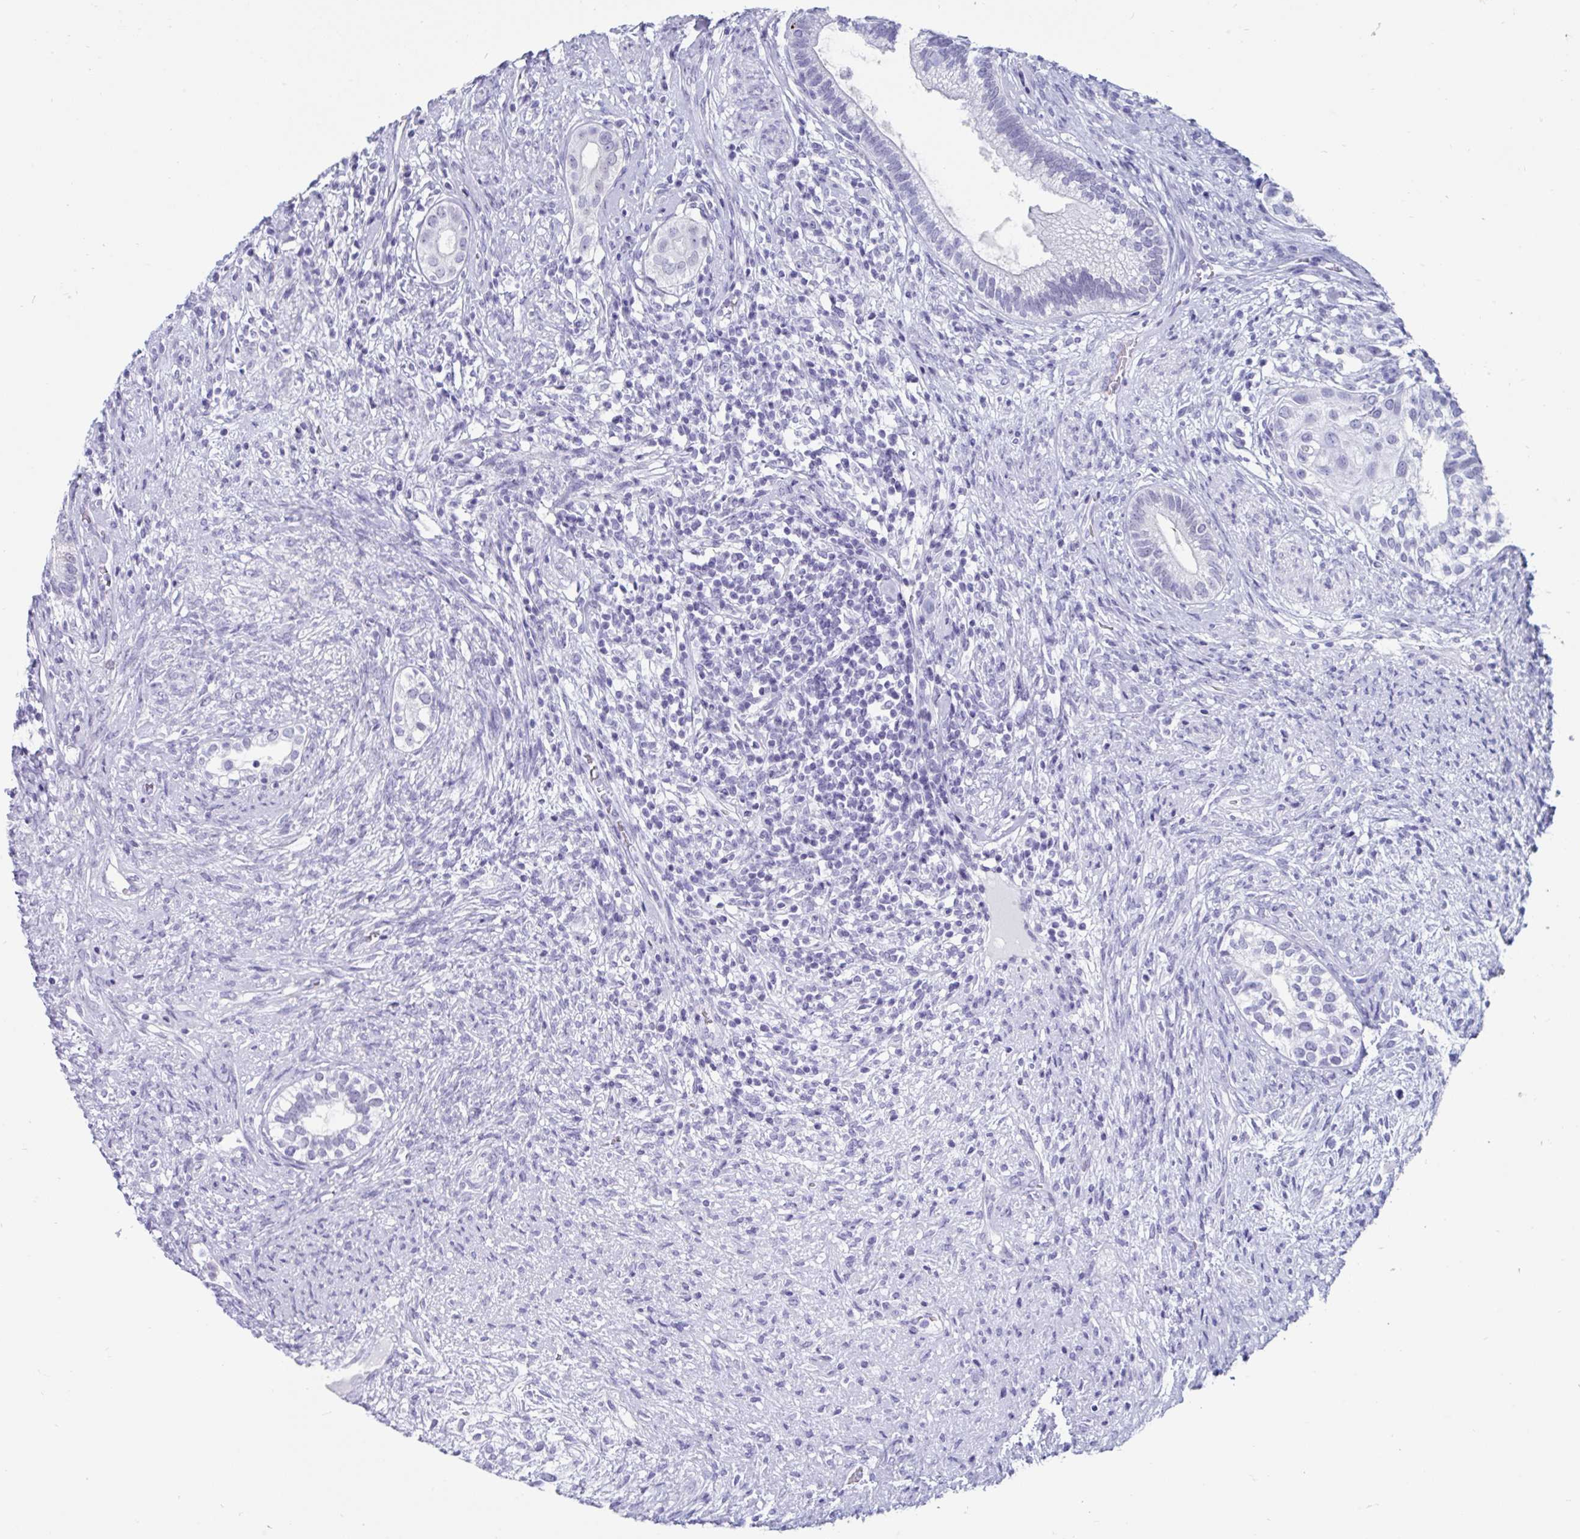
{"staining": {"intensity": "negative", "quantity": "none", "location": "none"}, "tissue": "testis cancer", "cell_type": "Tumor cells", "image_type": "cancer", "snomed": [{"axis": "morphology", "description": "Seminoma, NOS"}, {"axis": "morphology", "description": "Carcinoma, Embryonal, NOS"}, {"axis": "topography", "description": "Testis"}], "caption": "Tumor cells show no significant staining in testis embryonal carcinoma. (DAB (3,3'-diaminobenzidine) immunohistochemistry, high magnification).", "gene": "GKN2", "patient": {"sex": "male", "age": 41}}